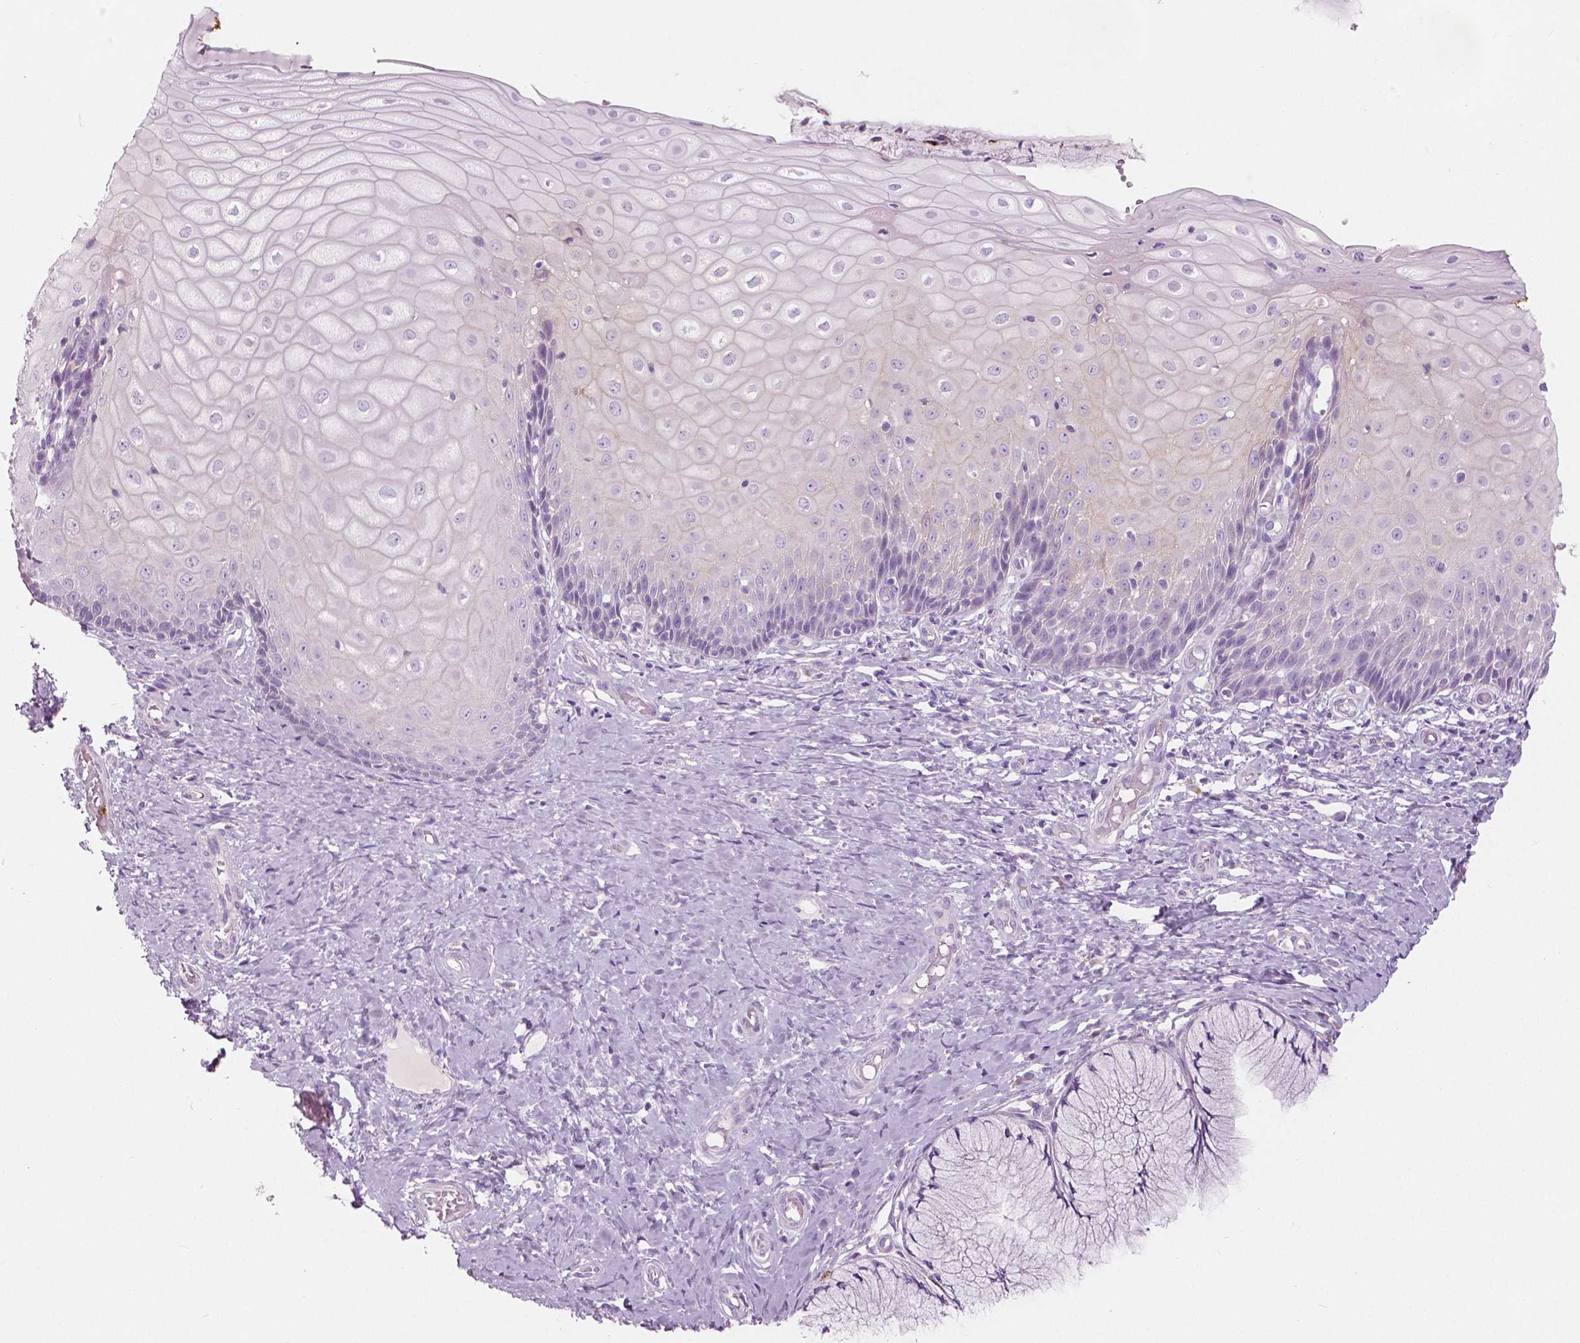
{"staining": {"intensity": "negative", "quantity": "none", "location": "none"}, "tissue": "cervix", "cell_type": "Glandular cells", "image_type": "normal", "snomed": [{"axis": "morphology", "description": "Normal tissue, NOS"}, {"axis": "topography", "description": "Cervix"}], "caption": "Protein analysis of benign cervix reveals no significant expression in glandular cells. Brightfield microscopy of immunohistochemistry (IHC) stained with DAB (brown) and hematoxylin (blue), captured at high magnification.", "gene": "CXCR2", "patient": {"sex": "female", "age": 37}}